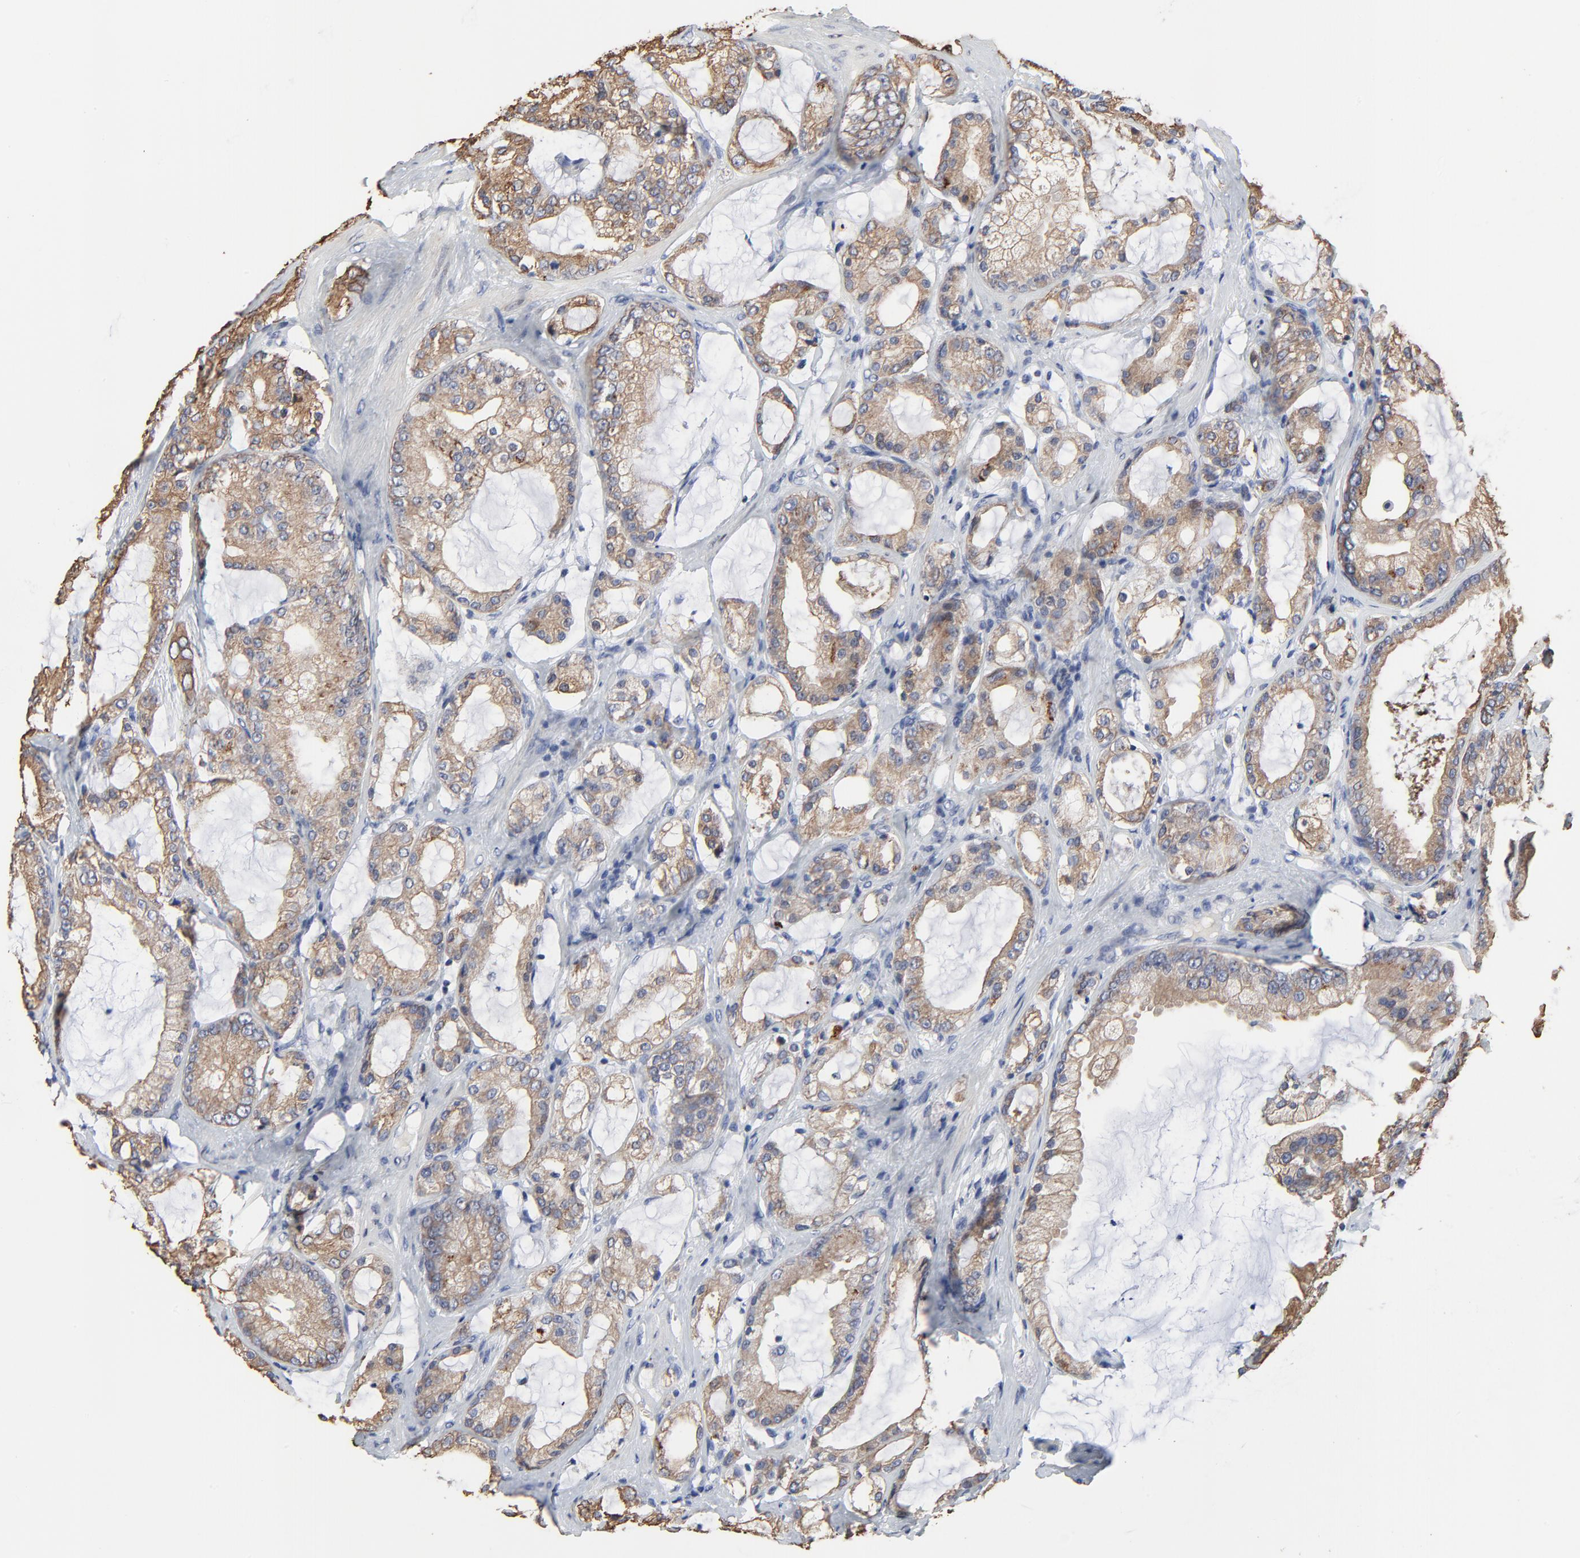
{"staining": {"intensity": "weak", "quantity": ">75%", "location": "cytoplasmic/membranous"}, "tissue": "prostate cancer", "cell_type": "Tumor cells", "image_type": "cancer", "snomed": [{"axis": "morphology", "description": "Adenocarcinoma, Medium grade"}, {"axis": "topography", "description": "Prostate"}], "caption": "An image of prostate cancer stained for a protein shows weak cytoplasmic/membranous brown staining in tumor cells.", "gene": "LNX1", "patient": {"sex": "male", "age": 70}}